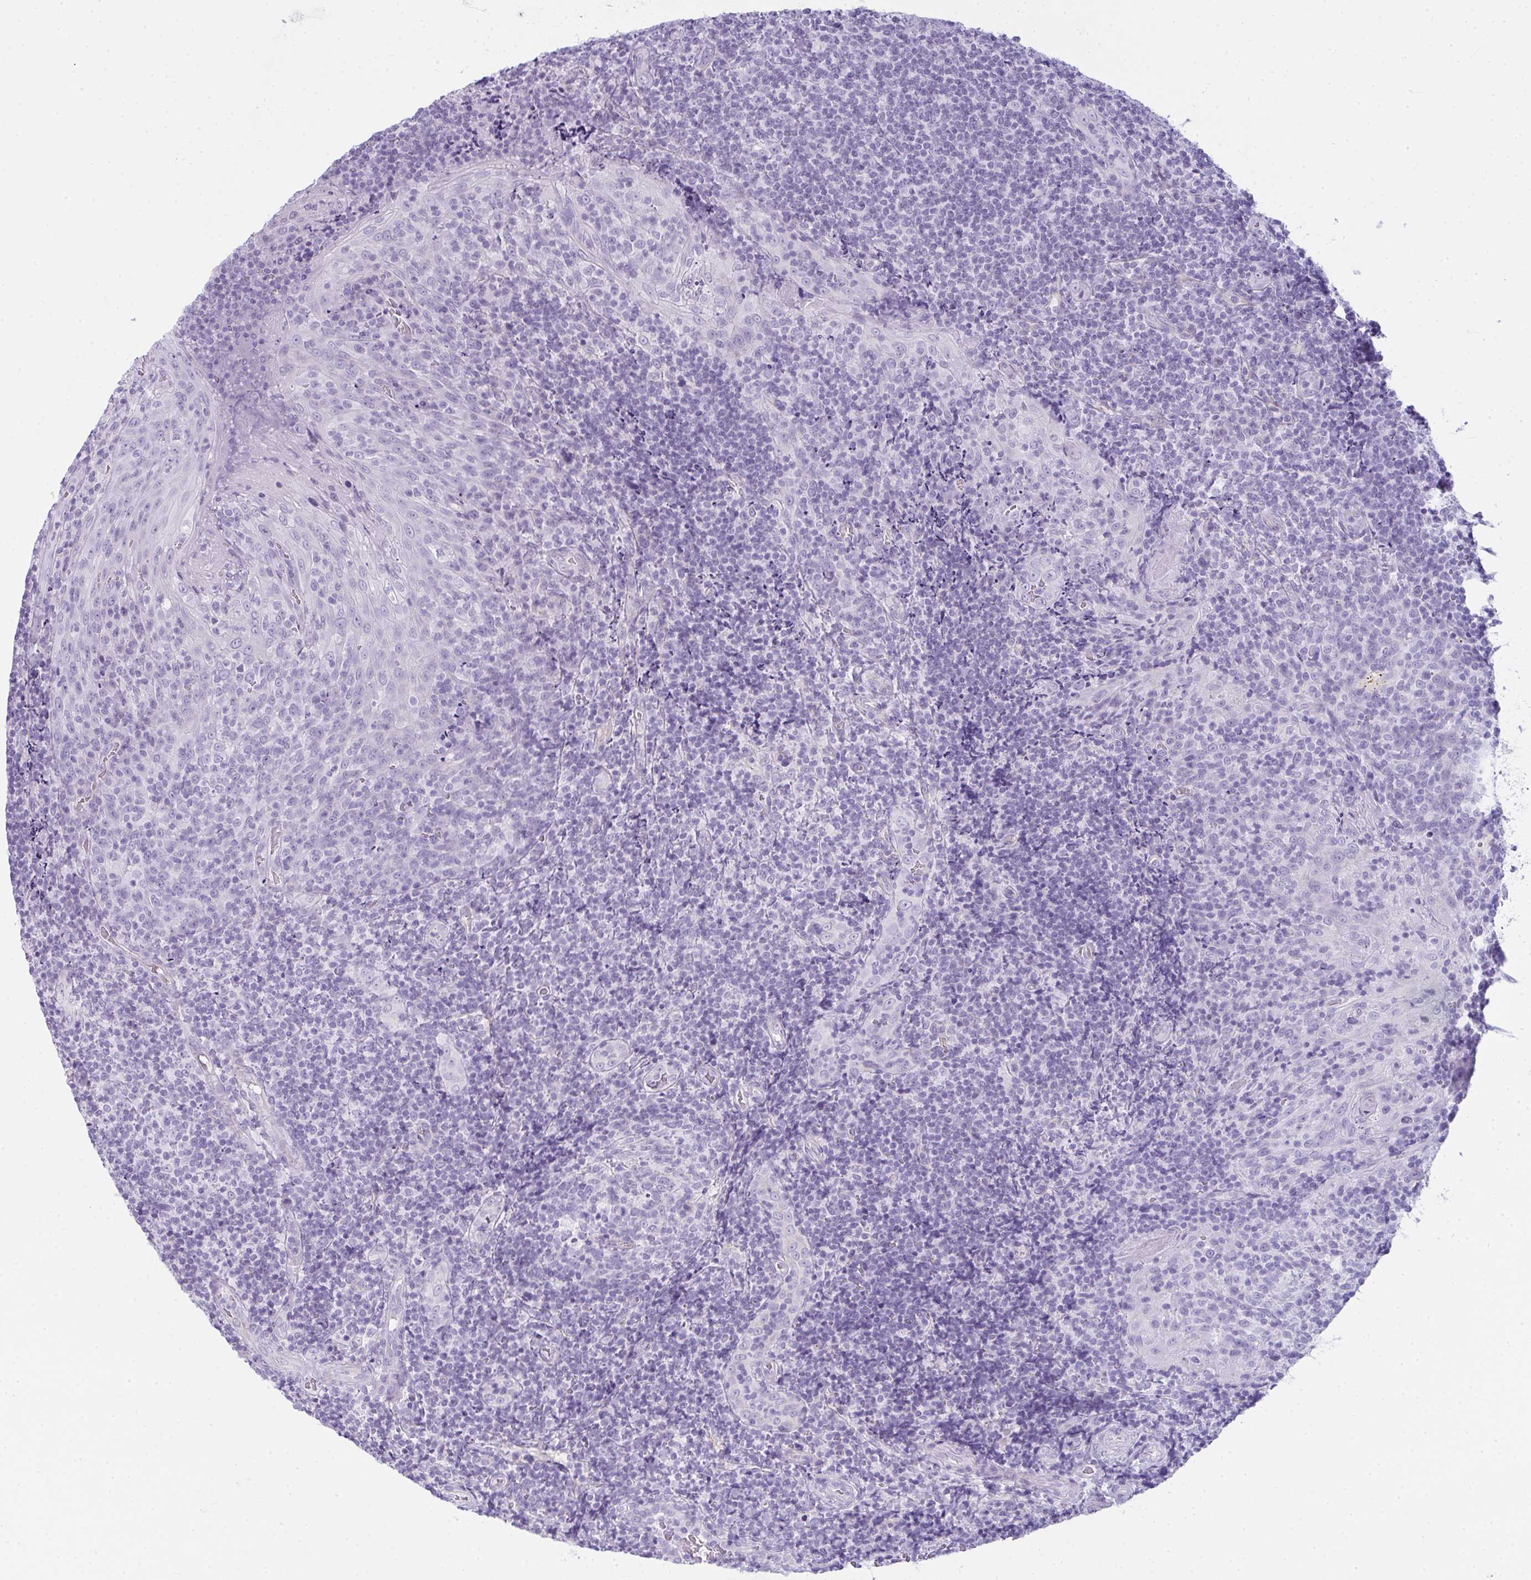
{"staining": {"intensity": "negative", "quantity": "none", "location": "none"}, "tissue": "tonsil", "cell_type": "Germinal center cells", "image_type": "normal", "snomed": [{"axis": "morphology", "description": "Normal tissue, NOS"}, {"axis": "topography", "description": "Tonsil"}], "caption": "The histopathology image reveals no significant staining in germinal center cells of tonsil.", "gene": "RASL10A", "patient": {"sex": "male", "age": 17}}